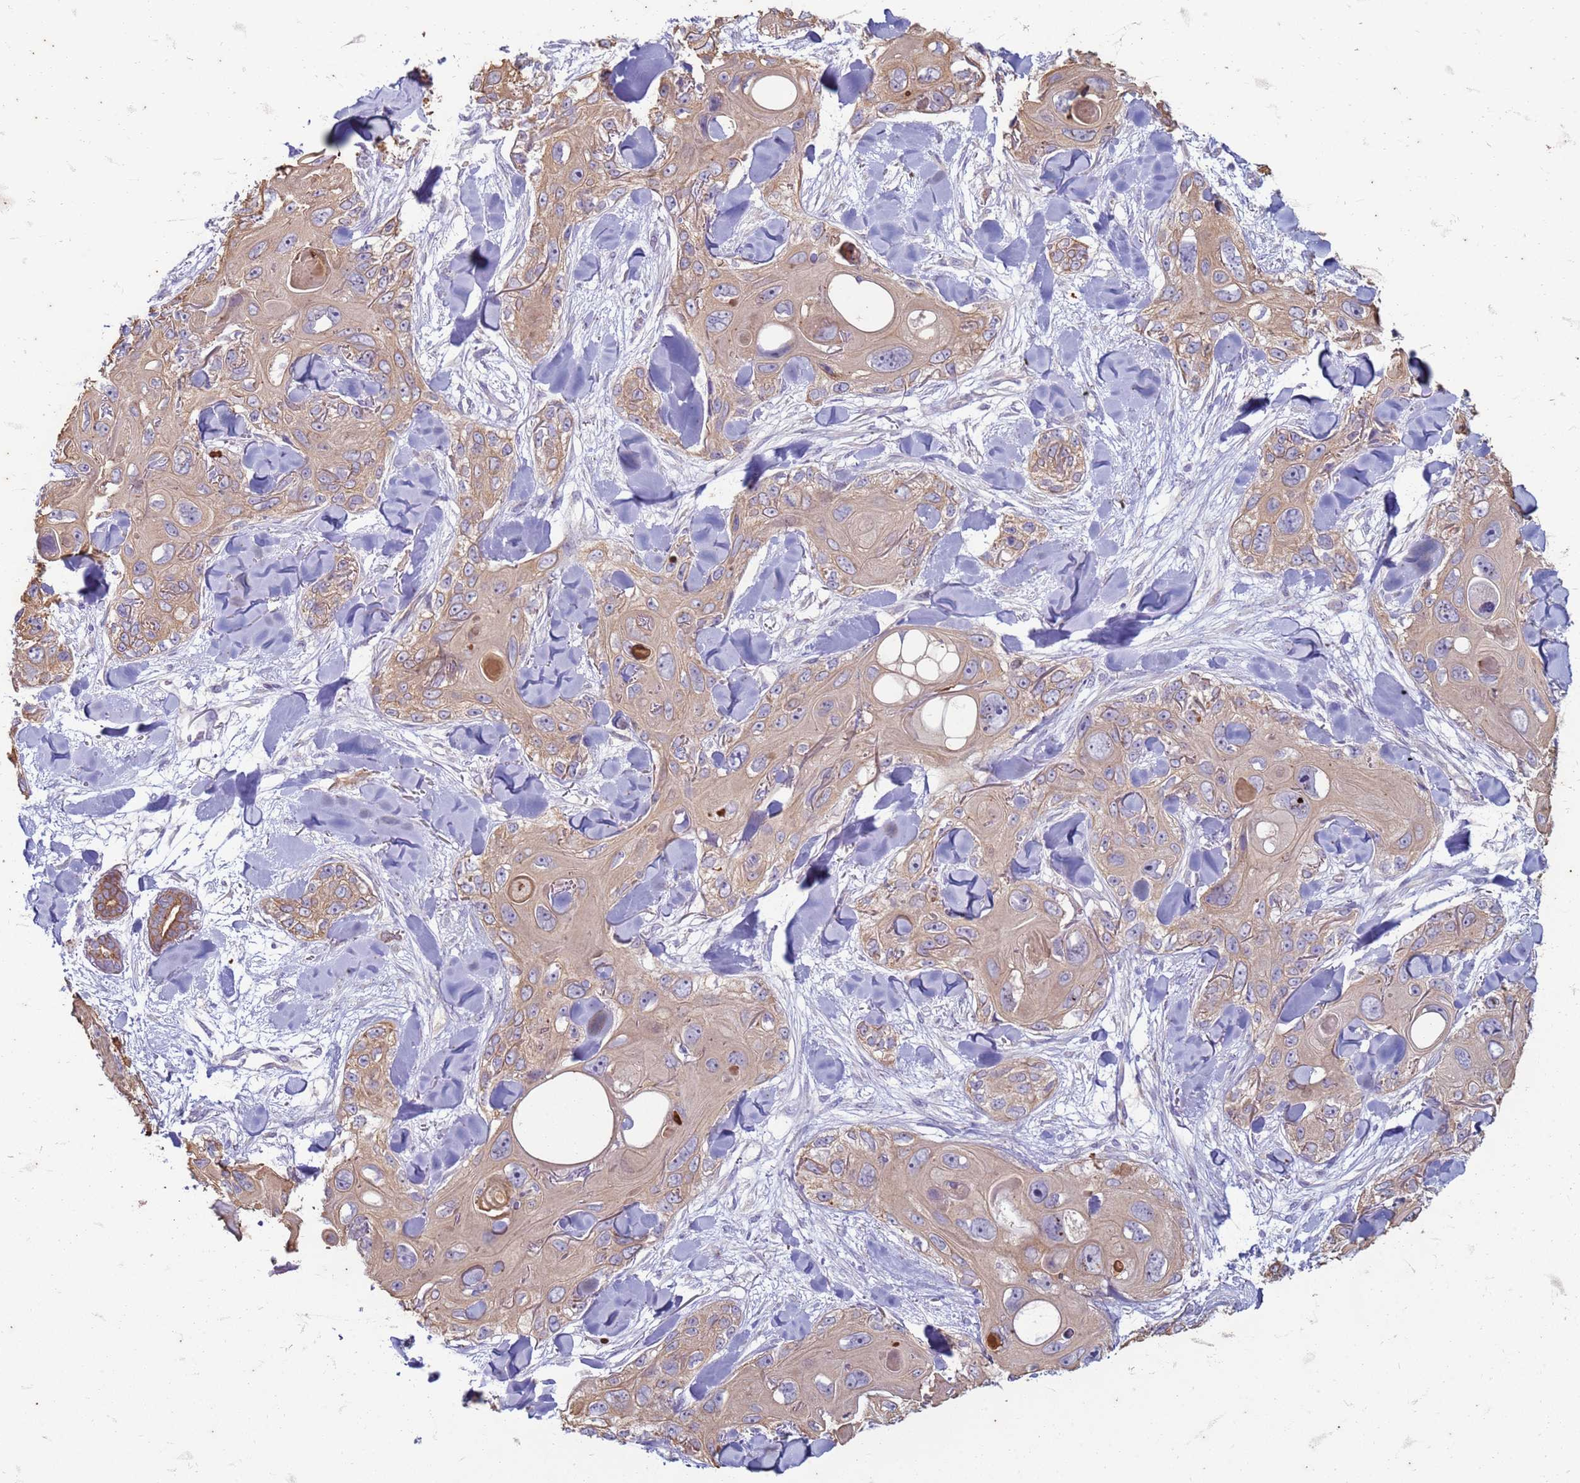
{"staining": {"intensity": "weak", "quantity": ">75%", "location": "cytoplasmic/membranous"}, "tissue": "skin cancer", "cell_type": "Tumor cells", "image_type": "cancer", "snomed": [{"axis": "morphology", "description": "Normal tissue, NOS"}, {"axis": "morphology", "description": "Squamous cell carcinoma, NOS"}, {"axis": "topography", "description": "Skin"}], "caption": "Immunohistochemical staining of human skin squamous cell carcinoma demonstrates low levels of weak cytoplasmic/membranous staining in about >75% of tumor cells.", "gene": "SUCO", "patient": {"sex": "male", "age": 72}}